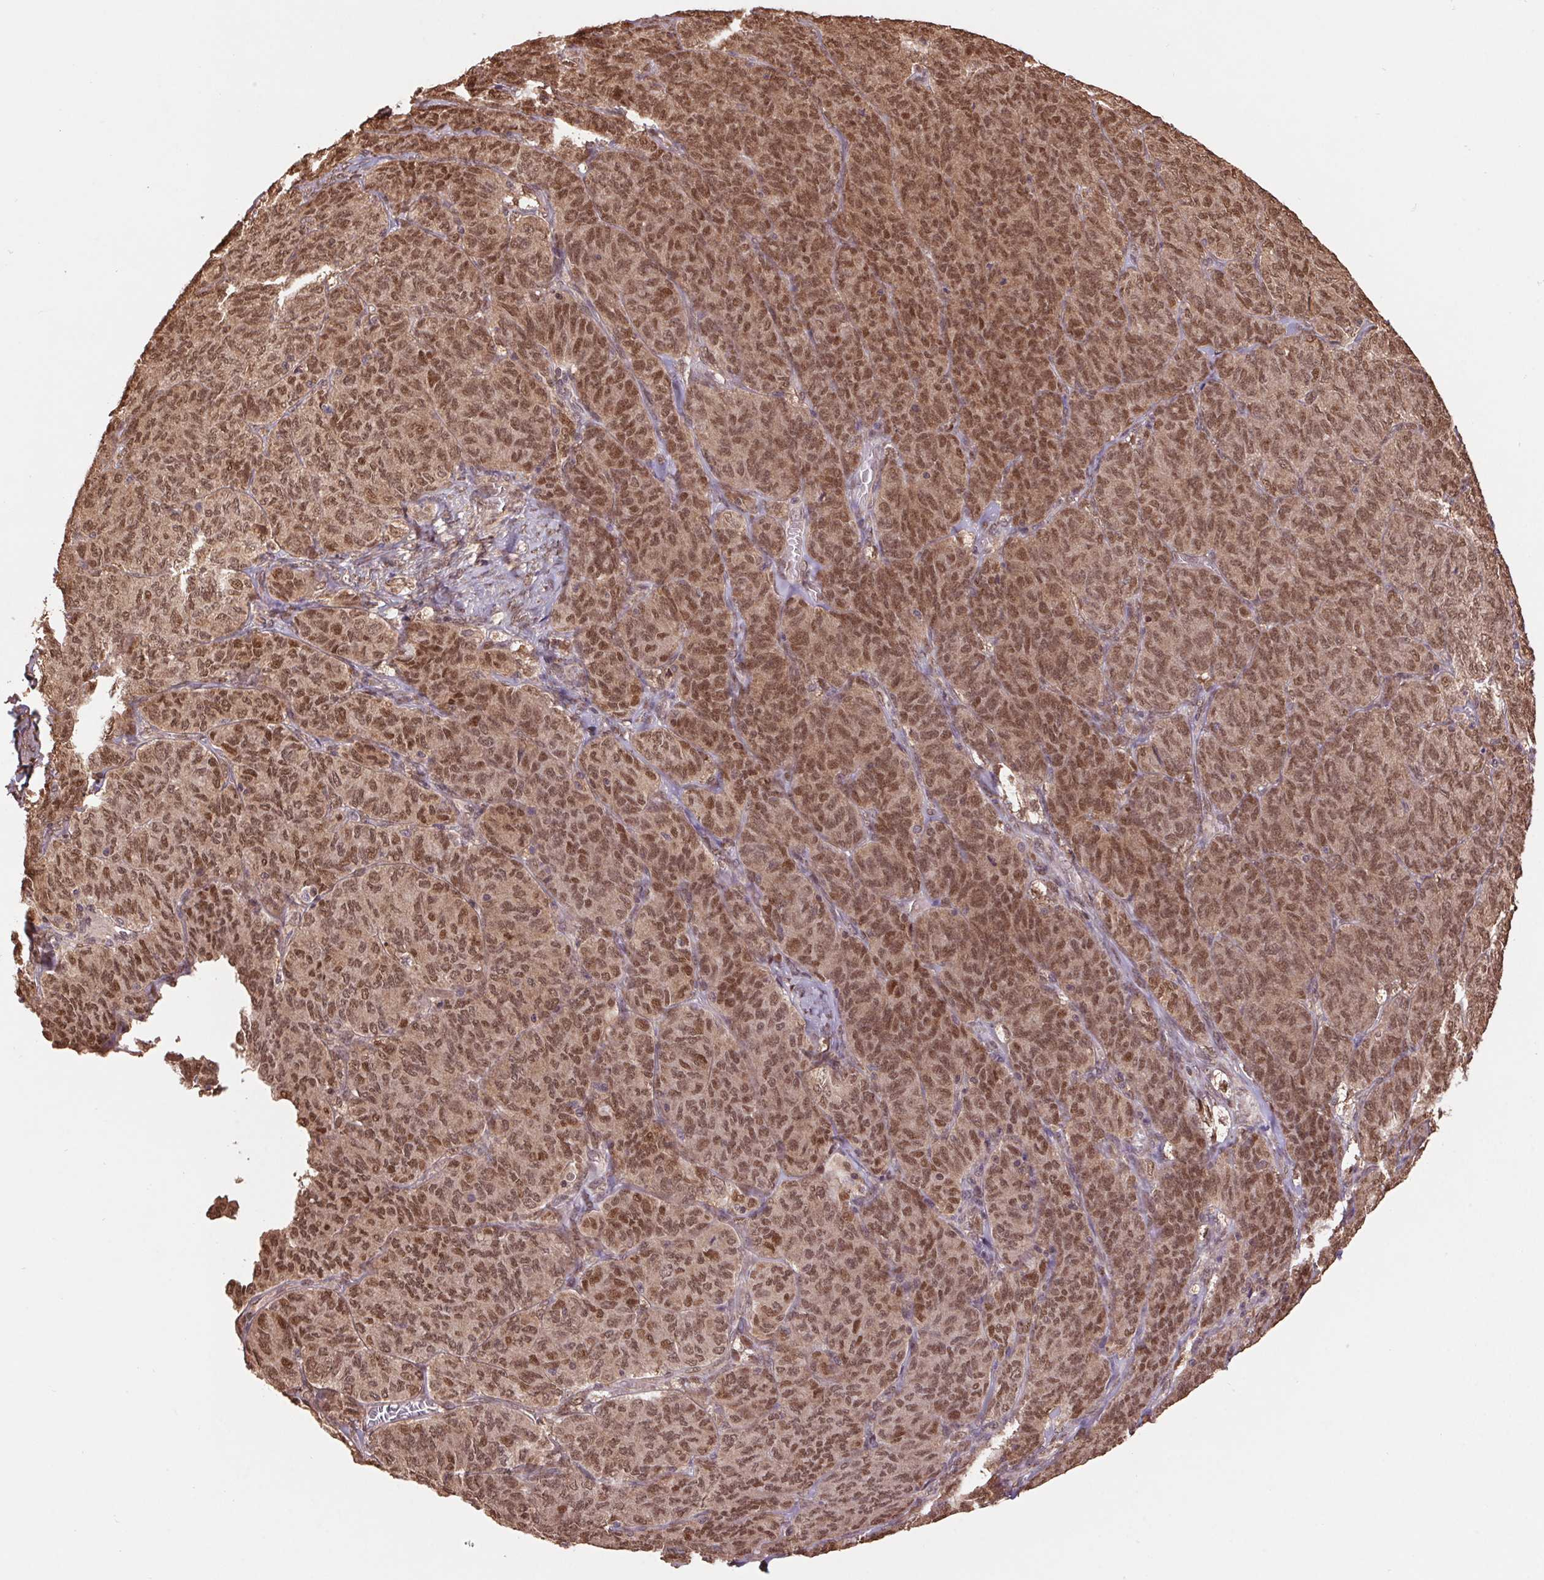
{"staining": {"intensity": "moderate", "quantity": ">75%", "location": "nuclear"}, "tissue": "ovarian cancer", "cell_type": "Tumor cells", "image_type": "cancer", "snomed": [{"axis": "morphology", "description": "Carcinoma, endometroid"}, {"axis": "topography", "description": "Ovary"}], "caption": "DAB (3,3'-diaminobenzidine) immunohistochemical staining of human endometroid carcinoma (ovarian) exhibits moderate nuclear protein positivity in approximately >75% of tumor cells.", "gene": "CUTA", "patient": {"sex": "female", "age": 80}}